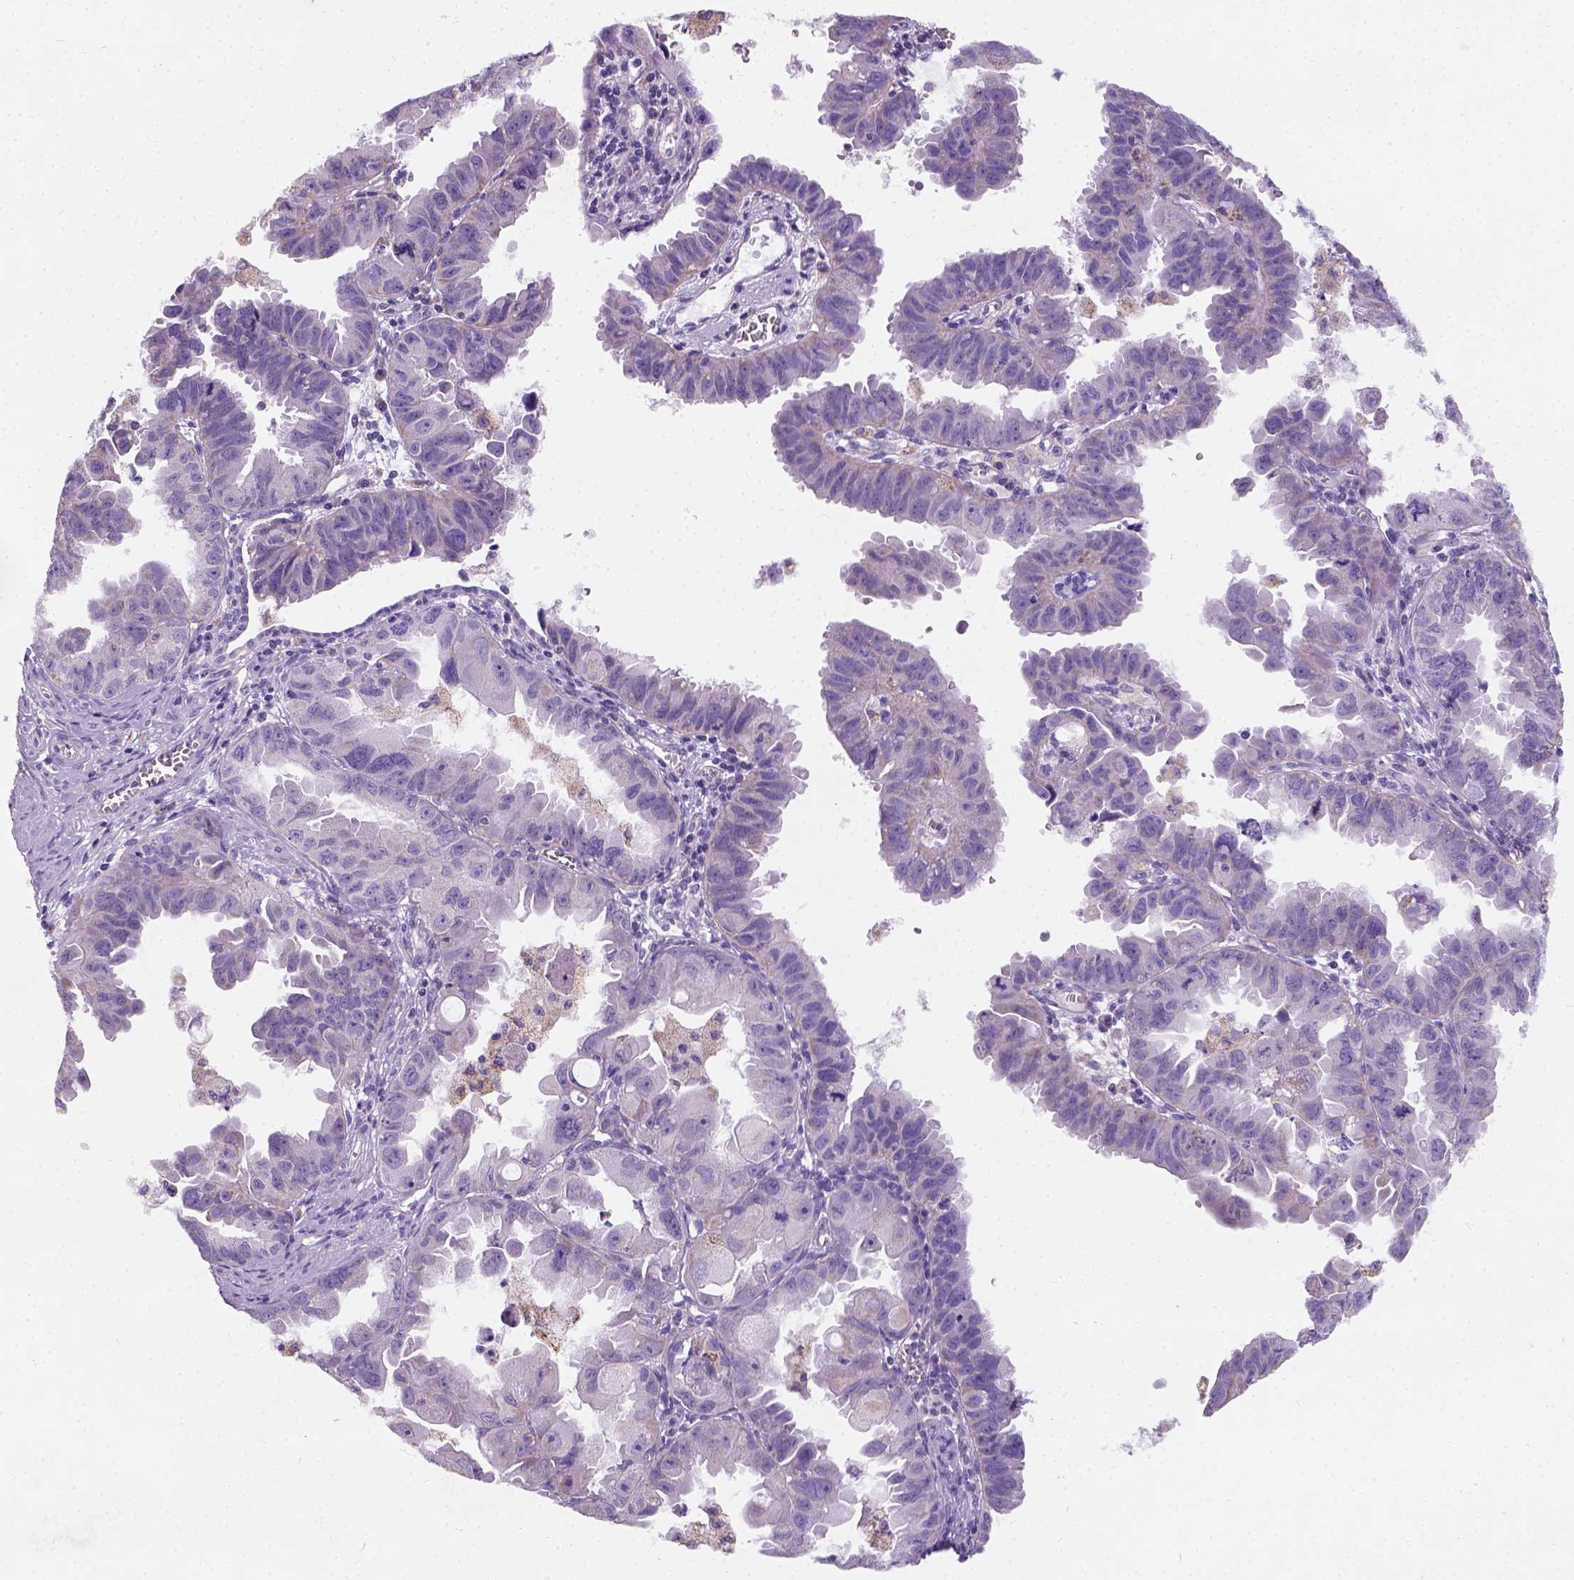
{"staining": {"intensity": "negative", "quantity": "none", "location": "none"}, "tissue": "ovarian cancer", "cell_type": "Tumor cells", "image_type": "cancer", "snomed": [{"axis": "morphology", "description": "Carcinoma, endometroid"}, {"axis": "topography", "description": "Ovary"}], "caption": "Immunohistochemistry (IHC) image of neoplastic tissue: ovarian endometroid carcinoma stained with DAB exhibits no significant protein positivity in tumor cells. Brightfield microscopy of IHC stained with DAB (brown) and hematoxylin (blue), captured at high magnification.", "gene": "CHODL", "patient": {"sex": "female", "age": 85}}